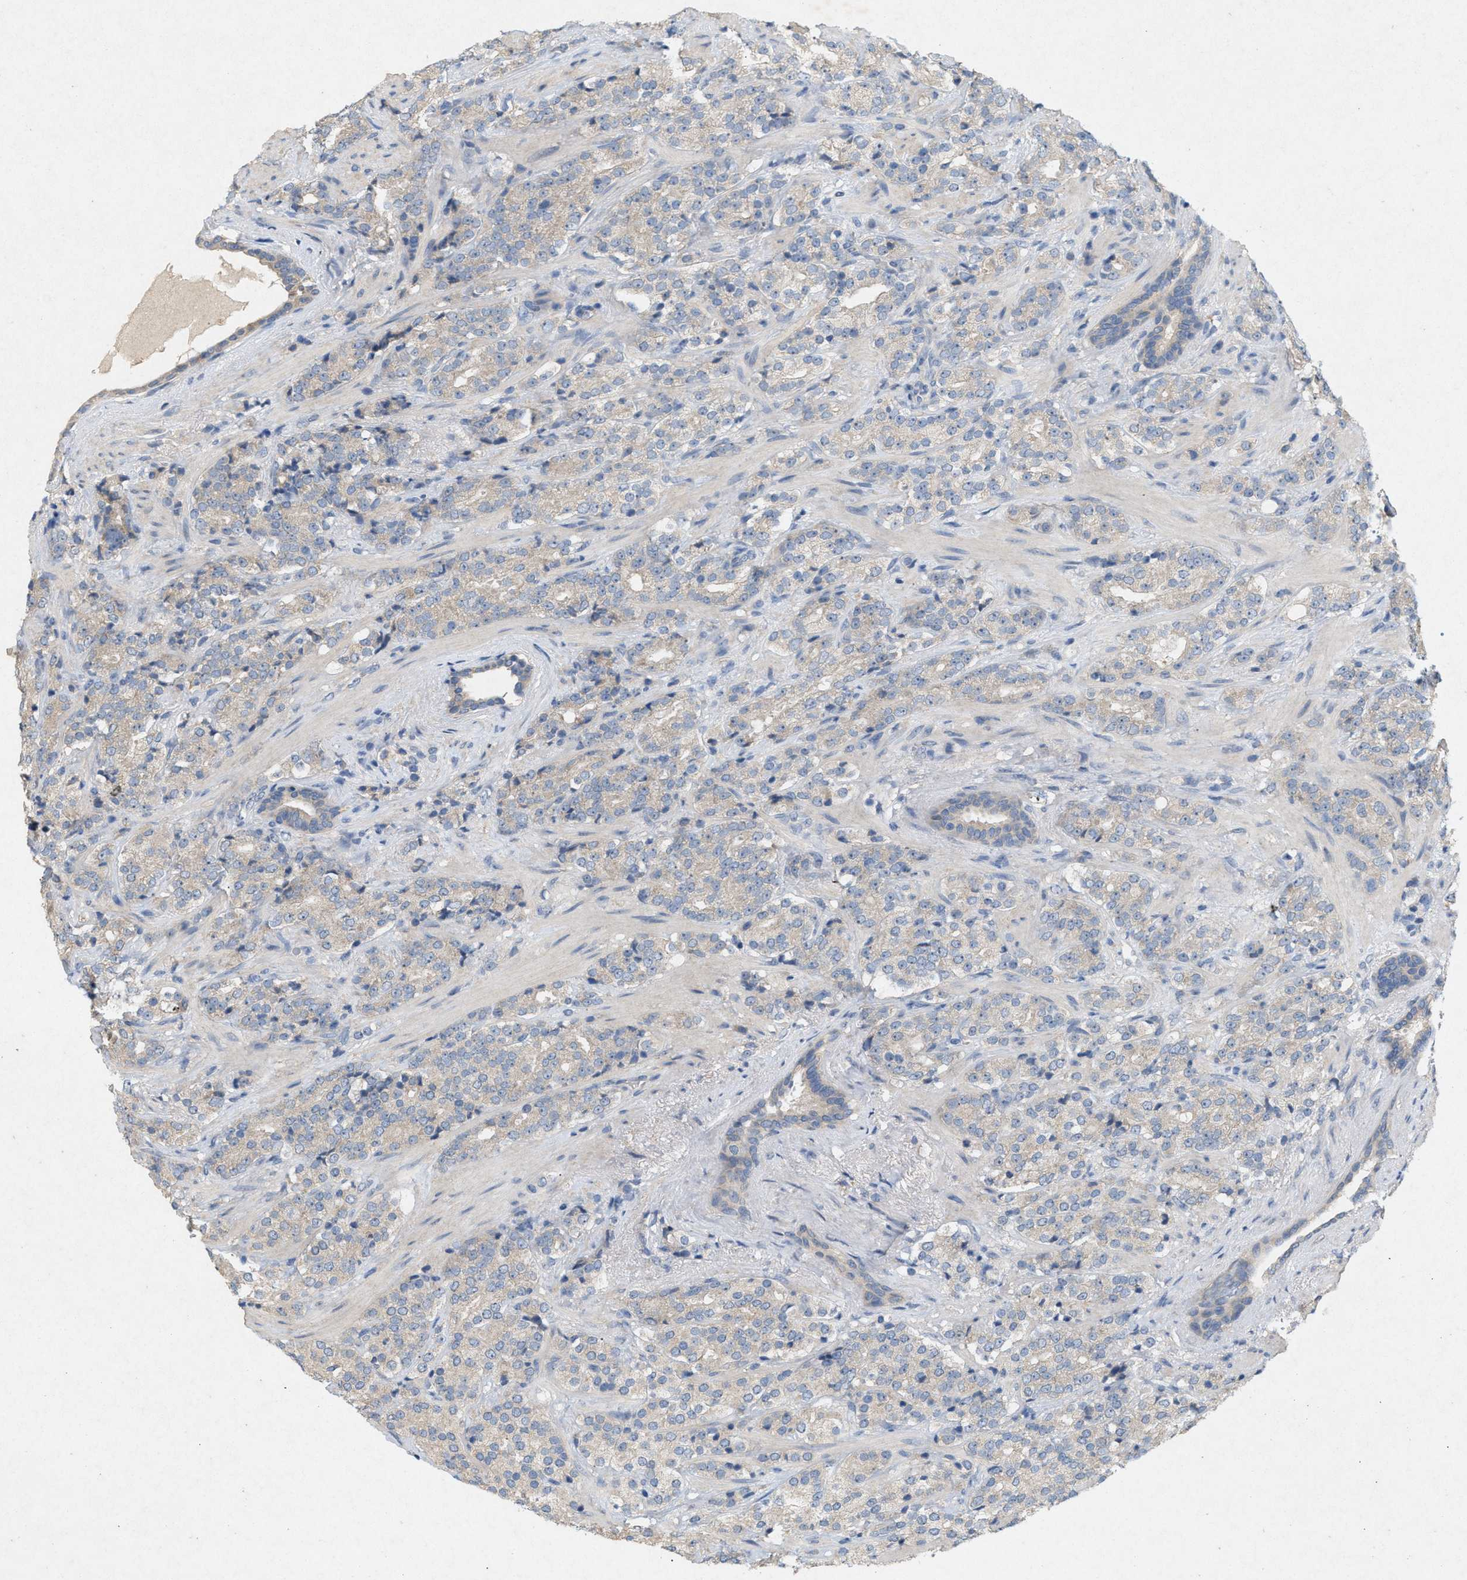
{"staining": {"intensity": "negative", "quantity": "none", "location": "none"}, "tissue": "prostate cancer", "cell_type": "Tumor cells", "image_type": "cancer", "snomed": [{"axis": "morphology", "description": "Adenocarcinoma, High grade"}, {"axis": "topography", "description": "Prostate"}], "caption": "Immunohistochemistry (IHC) photomicrograph of human adenocarcinoma (high-grade) (prostate) stained for a protein (brown), which exhibits no expression in tumor cells. The staining was performed using DAB to visualize the protein expression in brown, while the nuclei were stained in blue with hematoxylin (Magnification: 20x).", "gene": "DCAF7", "patient": {"sex": "male", "age": 71}}